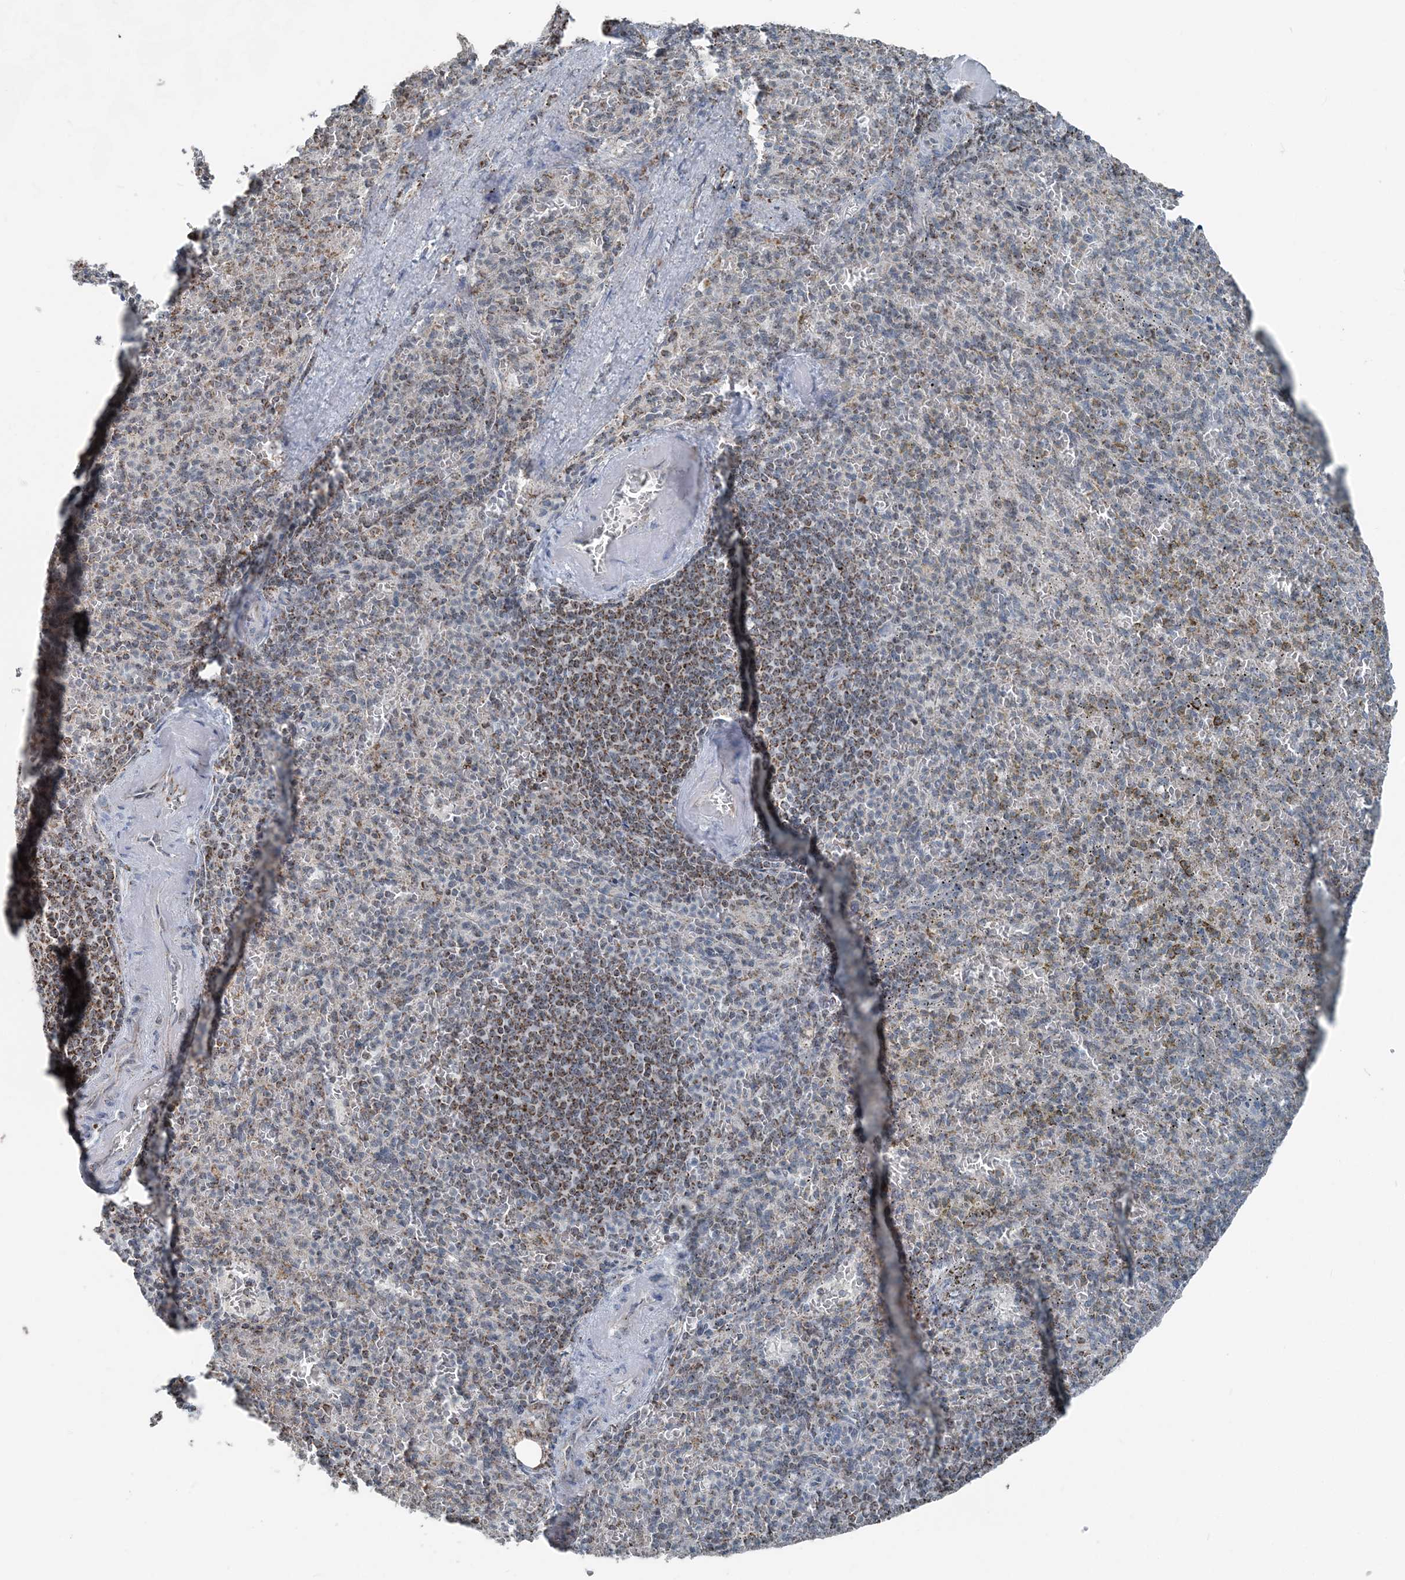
{"staining": {"intensity": "moderate", "quantity": ">75%", "location": "cytoplasmic/membranous"}, "tissue": "spleen", "cell_type": "Cells in red pulp", "image_type": "normal", "snomed": [{"axis": "morphology", "description": "Normal tissue, NOS"}, {"axis": "topography", "description": "Spleen"}], "caption": "Immunohistochemistry (IHC) of unremarkable spleen reveals medium levels of moderate cytoplasmic/membranous positivity in approximately >75% of cells in red pulp.", "gene": "SUCLG1", "patient": {"sex": "female", "age": 74}}